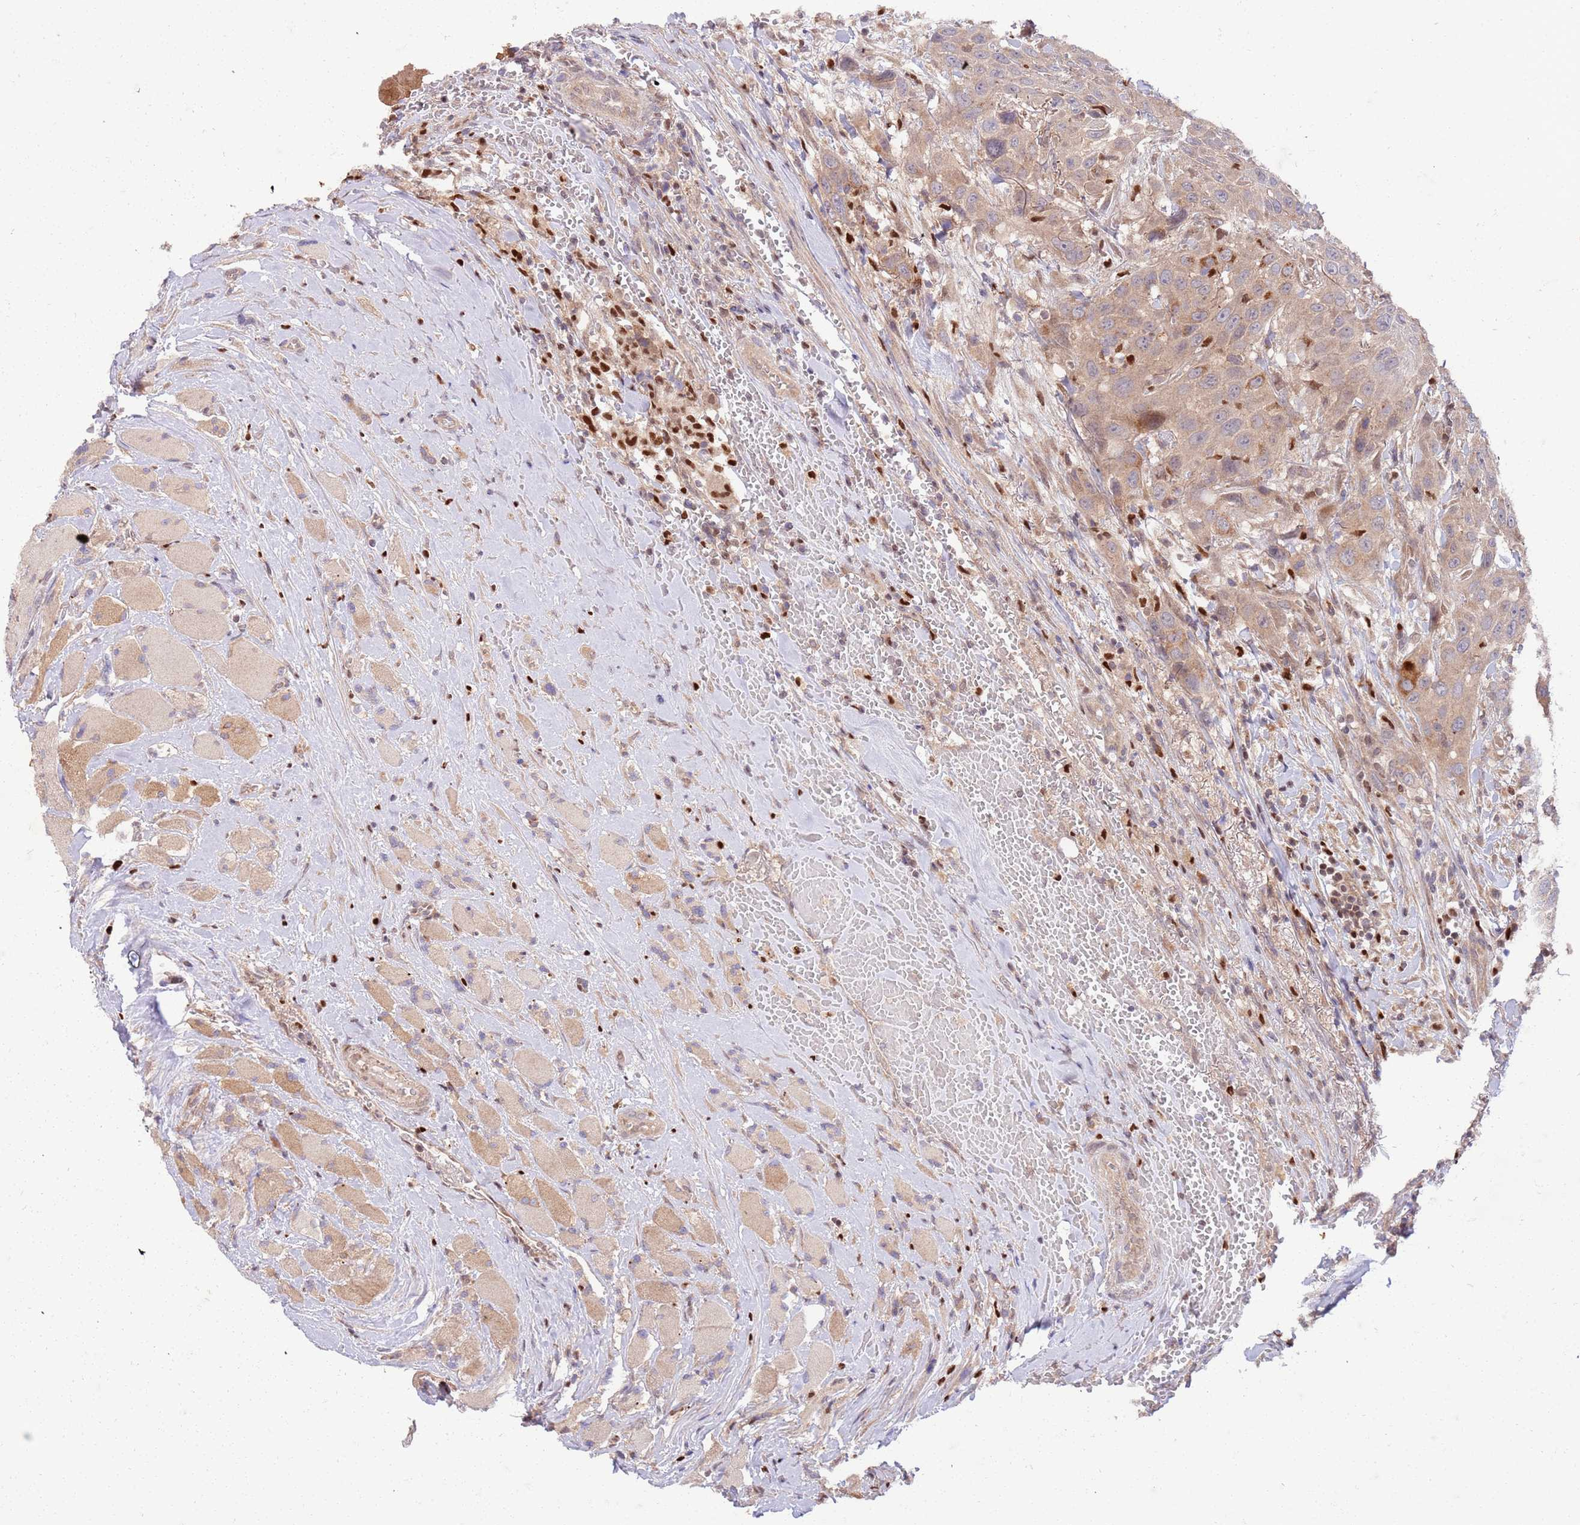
{"staining": {"intensity": "weak", "quantity": ">75%", "location": "cytoplasmic/membranous"}, "tissue": "head and neck cancer", "cell_type": "Tumor cells", "image_type": "cancer", "snomed": [{"axis": "morphology", "description": "Squamous cell carcinoma, NOS"}, {"axis": "topography", "description": "Head-Neck"}], "caption": "Squamous cell carcinoma (head and neck) tissue exhibits weak cytoplasmic/membranous positivity in approximately >75% of tumor cells", "gene": "OSBP", "patient": {"sex": "male", "age": 81}}